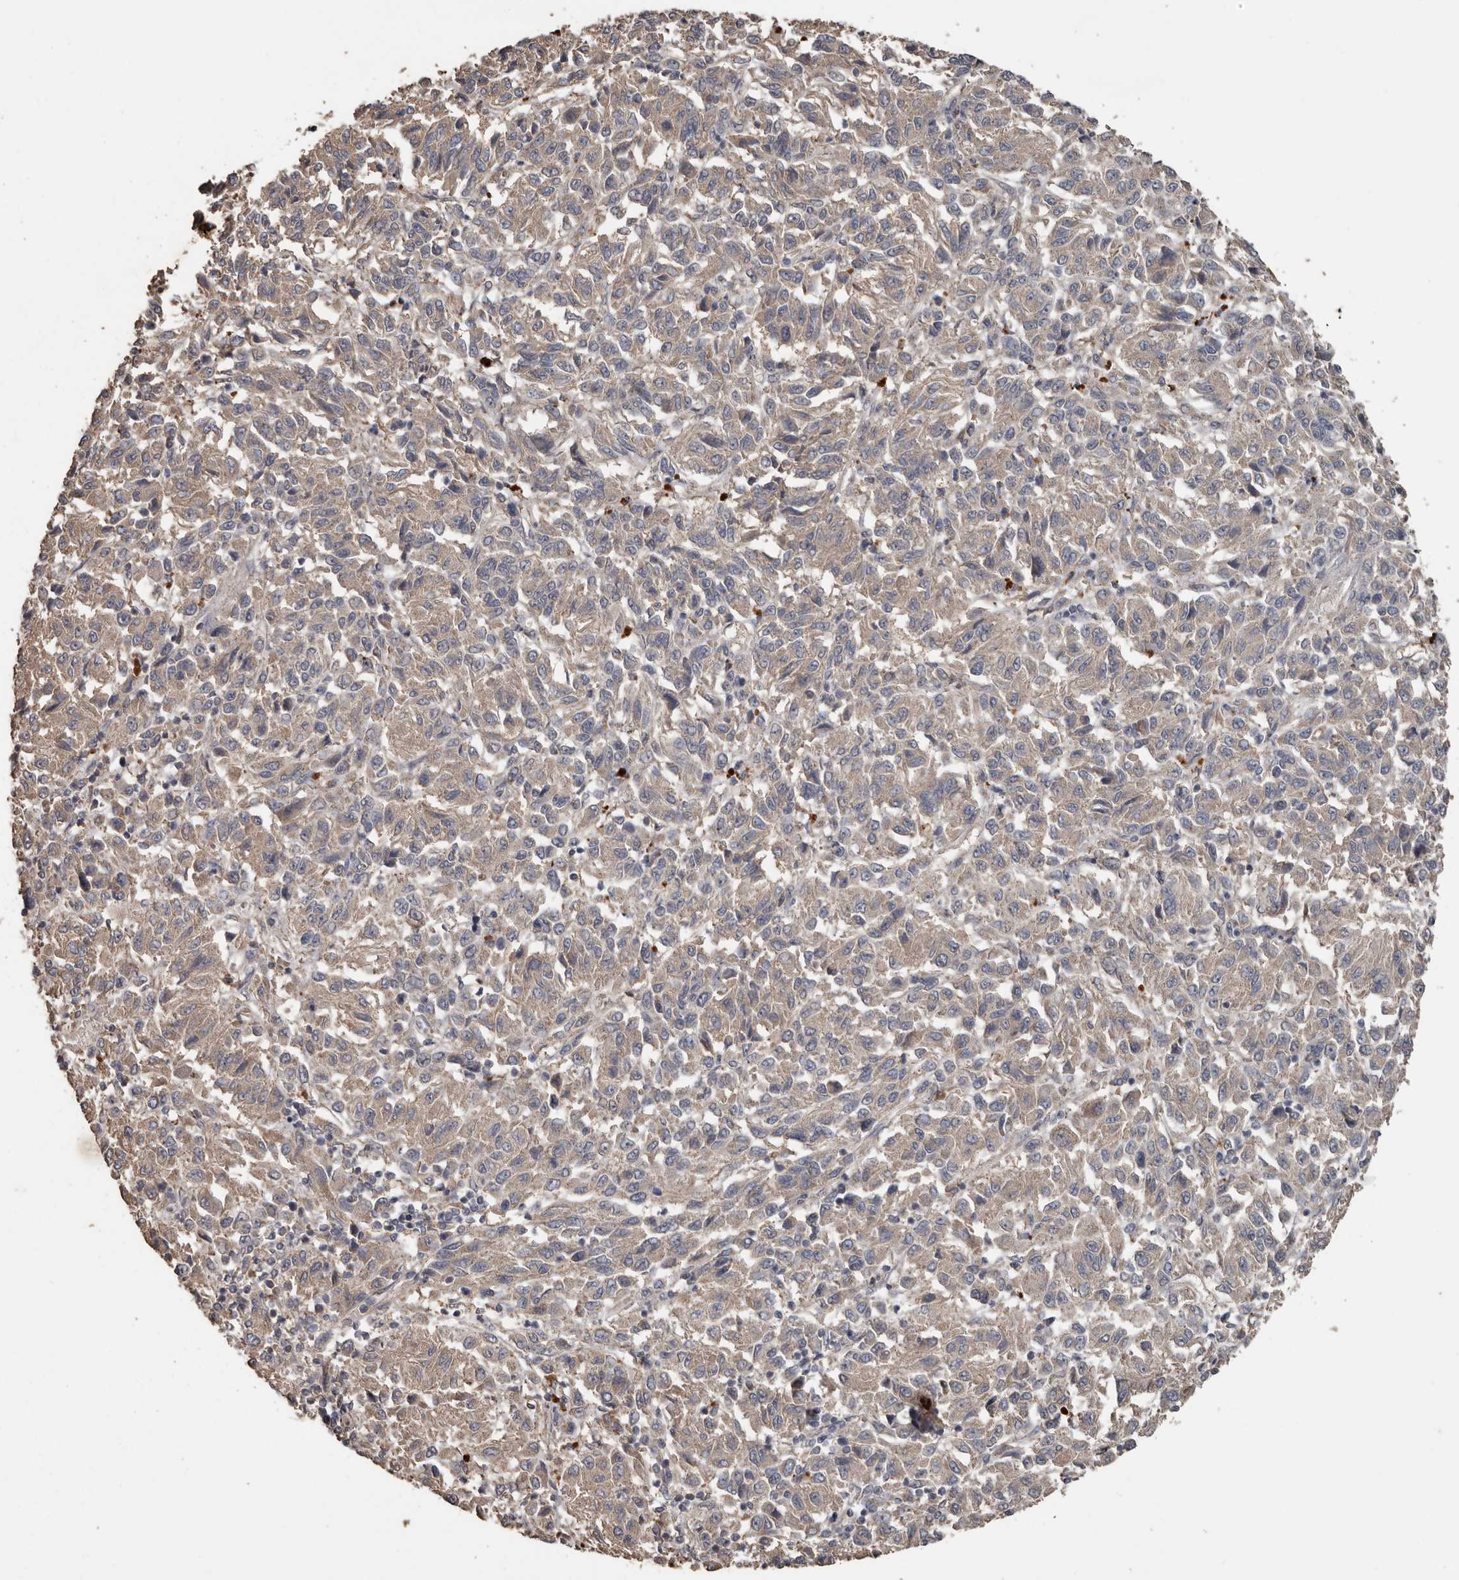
{"staining": {"intensity": "weak", "quantity": ">75%", "location": "cytoplasmic/membranous"}, "tissue": "melanoma", "cell_type": "Tumor cells", "image_type": "cancer", "snomed": [{"axis": "morphology", "description": "Malignant melanoma, Metastatic site"}, {"axis": "topography", "description": "Lung"}], "caption": "Immunohistochemistry (DAB (3,3'-diaminobenzidine)) staining of melanoma shows weak cytoplasmic/membranous protein expression in approximately >75% of tumor cells.", "gene": "HYAL4", "patient": {"sex": "male", "age": 64}}